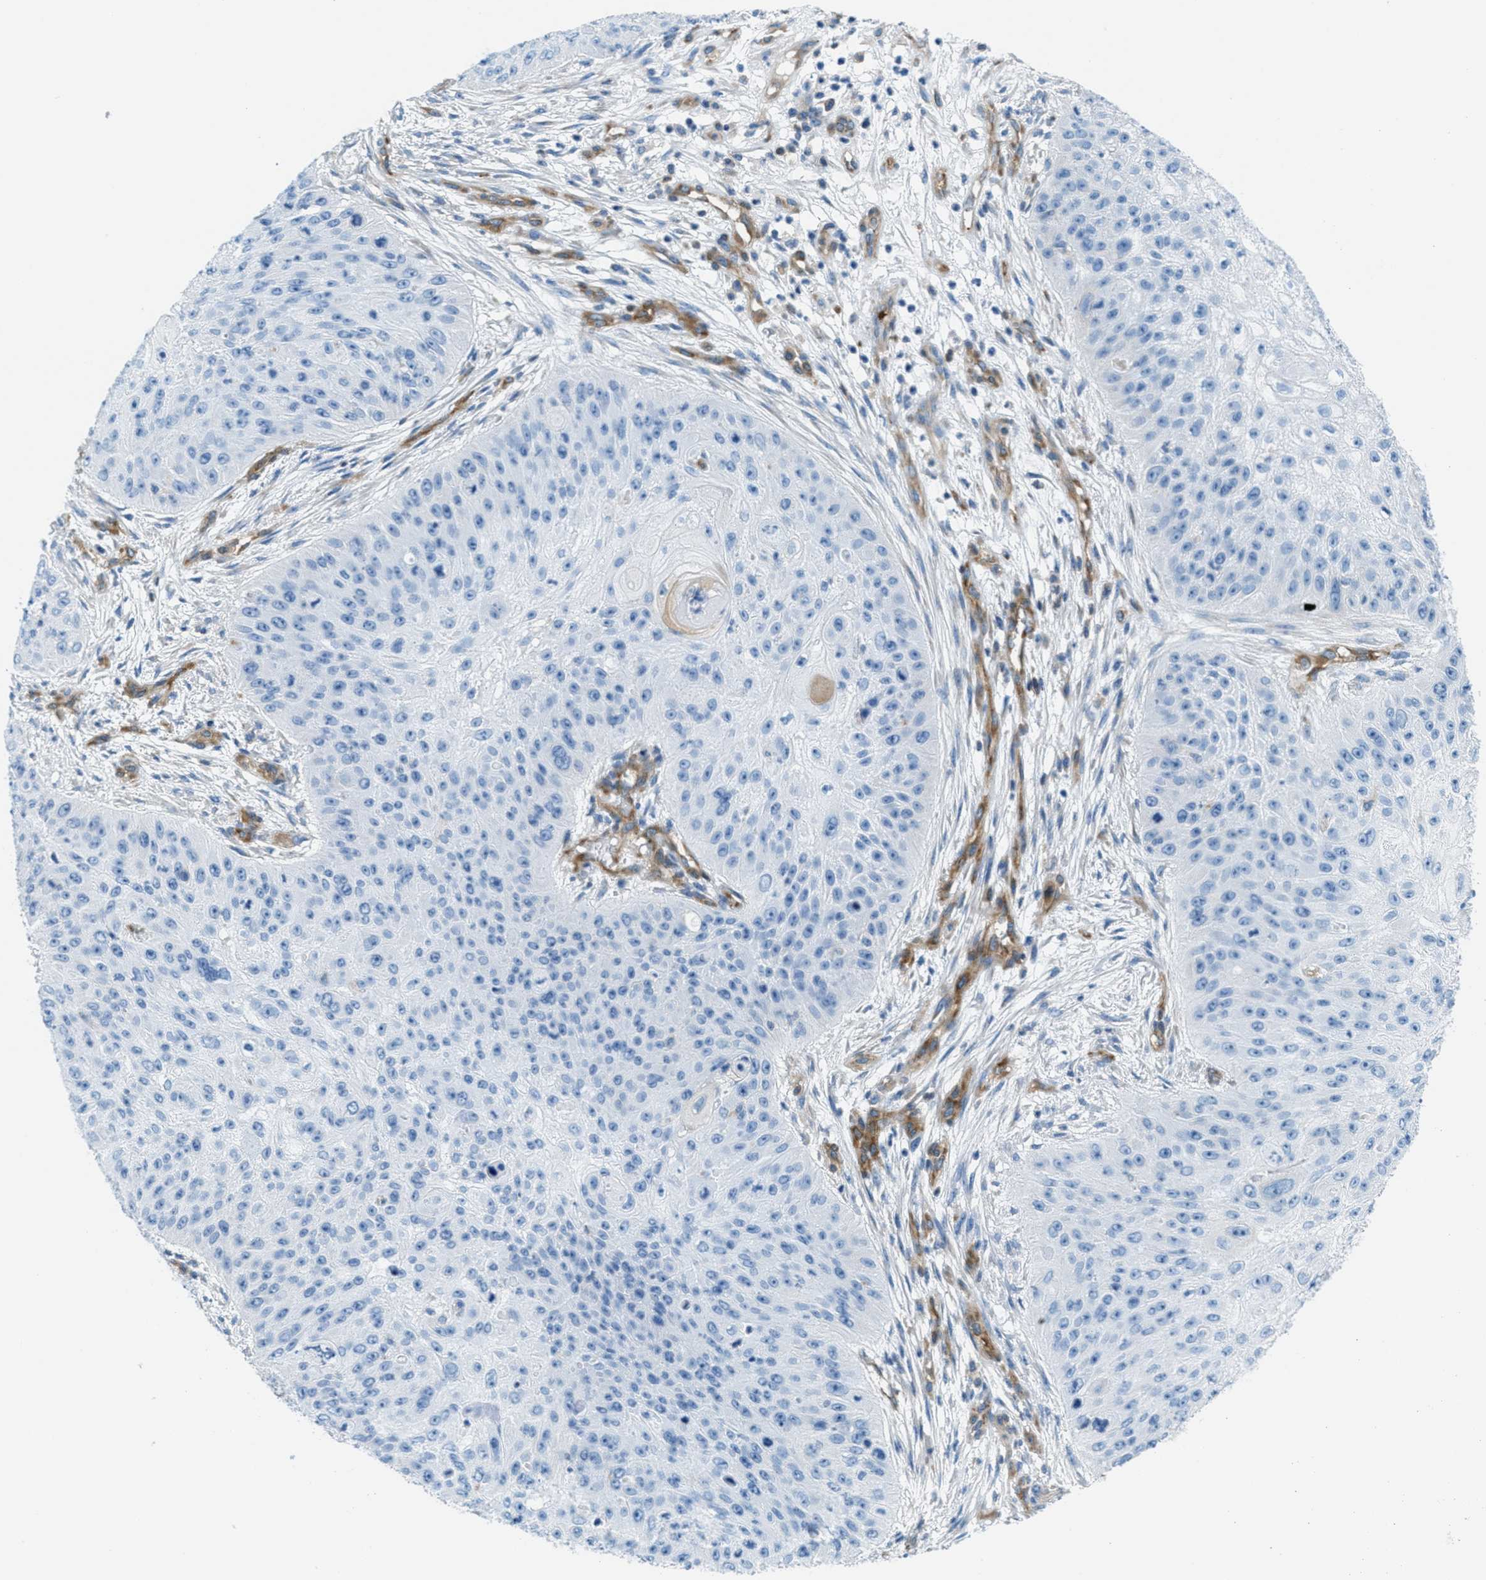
{"staining": {"intensity": "negative", "quantity": "none", "location": "none"}, "tissue": "skin cancer", "cell_type": "Tumor cells", "image_type": "cancer", "snomed": [{"axis": "morphology", "description": "Squamous cell carcinoma, NOS"}, {"axis": "topography", "description": "Skin"}], "caption": "This photomicrograph is of skin cancer stained with immunohistochemistry to label a protein in brown with the nuclei are counter-stained blue. There is no staining in tumor cells.", "gene": "MAPRE2", "patient": {"sex": "female", "age": 77}}